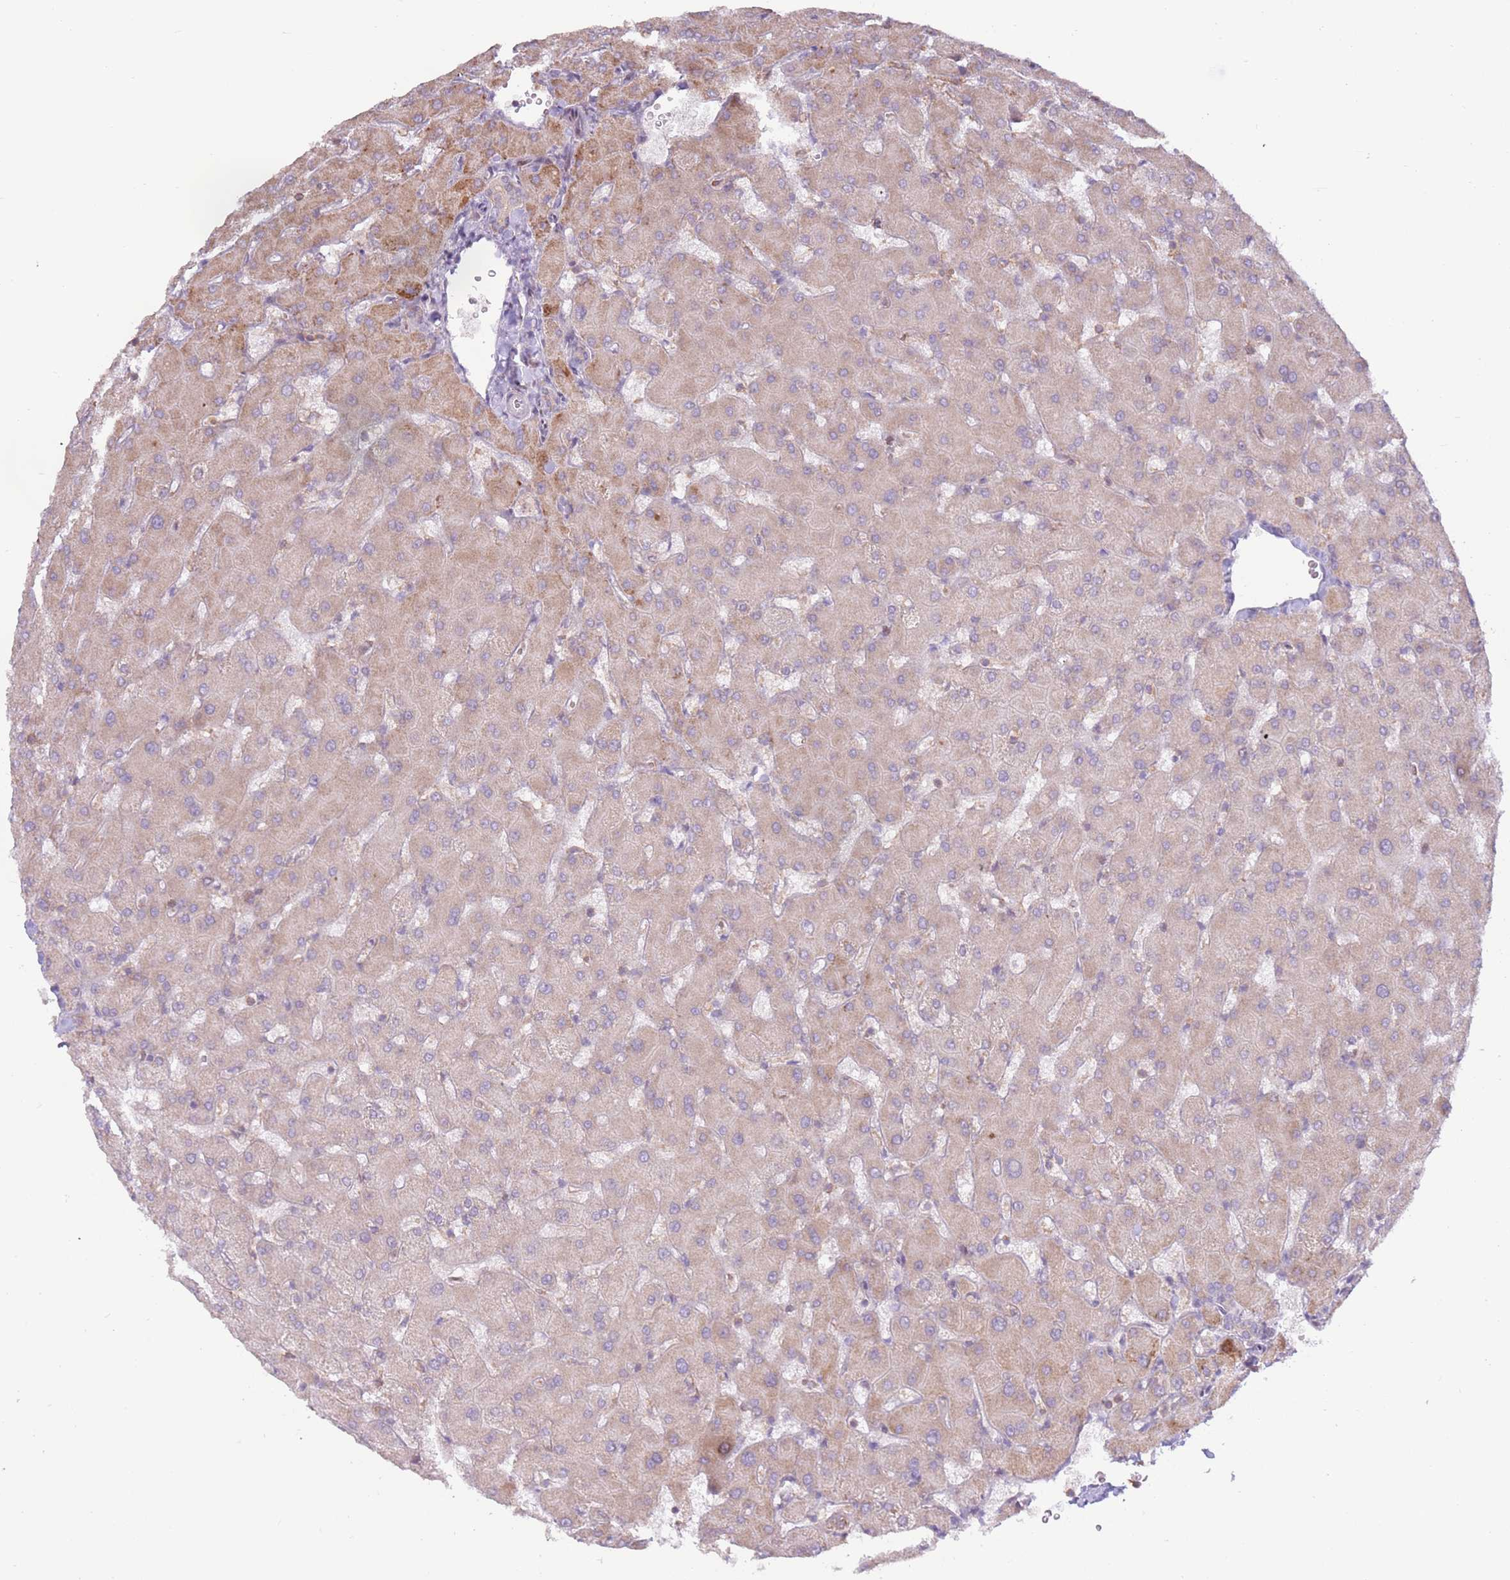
{"staining": {"intensity": "negative", "quantity": "none", "location": "none"}, "tissue": "liver", "cell_type": "Cholangiocytes", "image_type": "normal", "snomed": [{"axis": "morphology", "description": "Normal tissue, NOS"}, {"axis": "topography", "description": "Liver"}], "caption": "Immunohistochemistry (IHC) of benign liver exhibits no staining in cholangiocytes. (DAB immunohistochemistry, high magnification).", "gene": "EVA1B", "patient": {"sex": "female", "age": 63}}